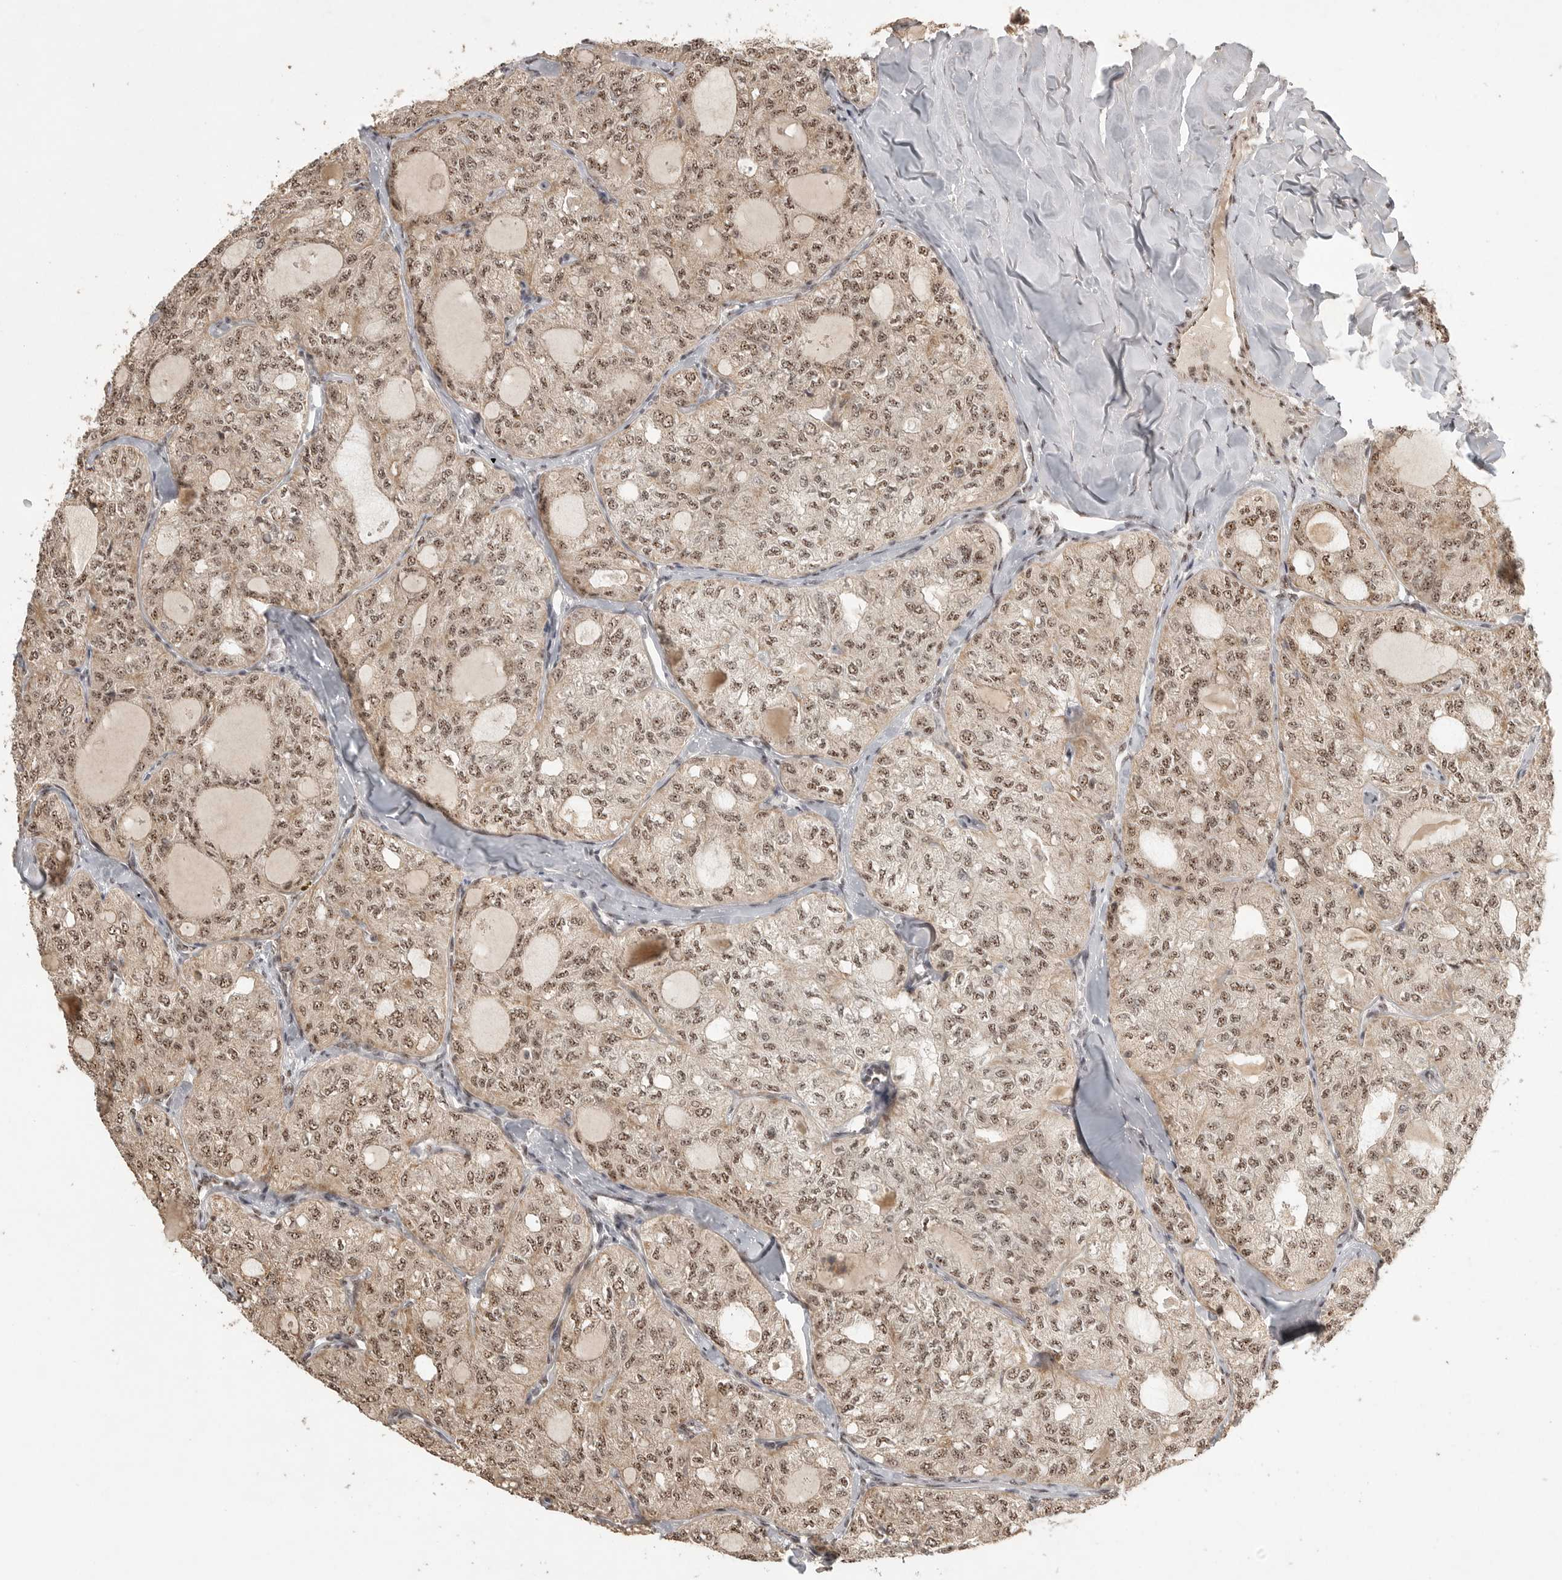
{"staining": {"intensity": "moderate", "quantity": ">75%", "location": "nuclear"}, "tissue": "thyroid cancer", "cell_type": "Tumor cells", "image_type": "cancer", "snomed": [{"axis": "morphology", "description": "Follicular adenoma carcinoma, NOS"}, {"axis": "topography", "description": "Thyroid gland"}], "caption": "There is medium levels of moderate nuclear staining in tumor cells of thyroid cancer (follicular adenoma carcinoma), as demonstrated by immunohistochemical staining (brown color).", "gene": "POMP", "patient": {"sex": "male", "age": 75}}